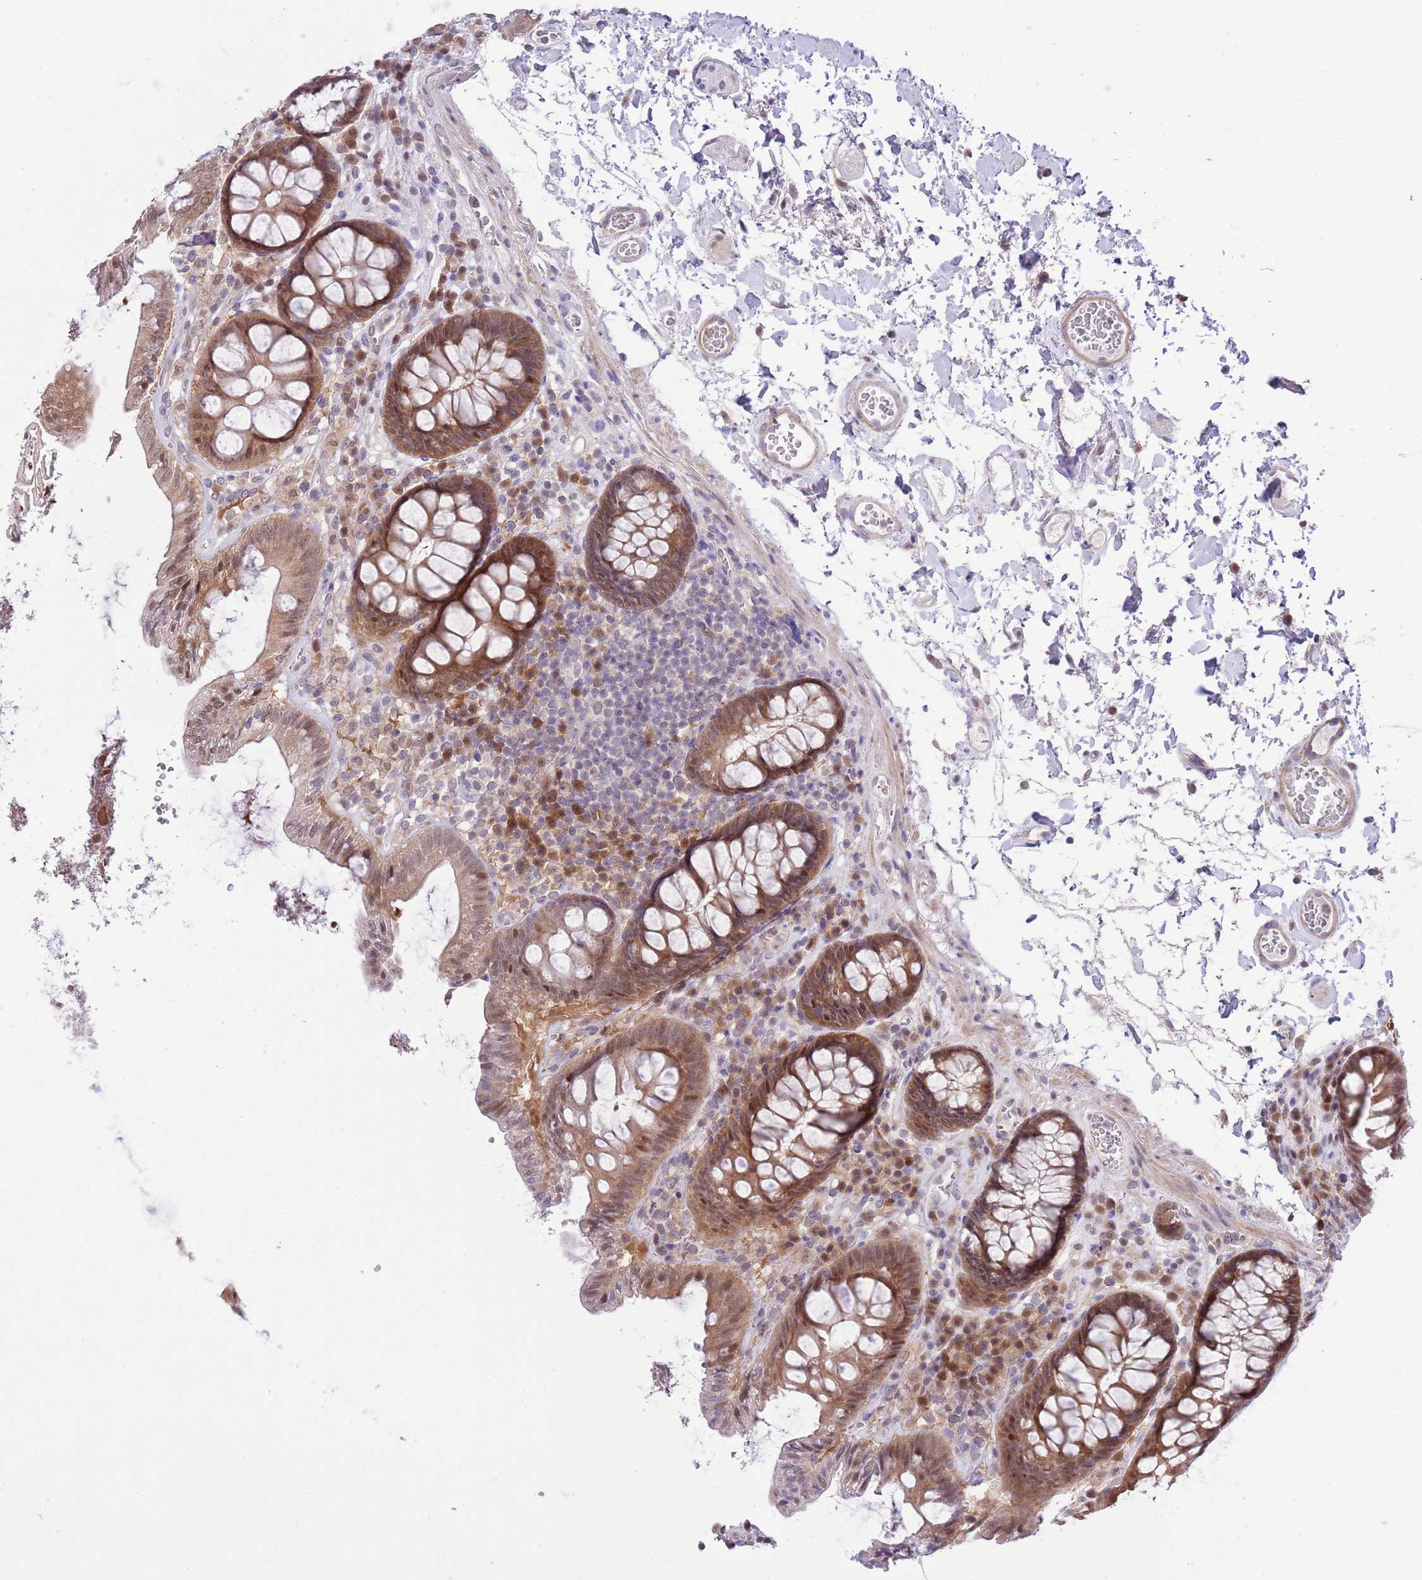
{"staining": {"intensity": "negative", "quantity": "none", "location": "none"}, "tissue": "colon", "cell_type": "Endothelial cells", "image_type": "normal", "snomed": [{"axis": "morphology", "description": "Normal tissue, NOS"}, {"axis": "topography", "description": "Colon"}], "caption": "The micrograph reveals no staining of endothelial cells in normal colon. (Brightfield microscopy of DAB (3,3'-diaminobenzidine) immunohistochemistry at high magnification).", "gene": "GALK2", "patient": {"sex": "male", "age": 84}}